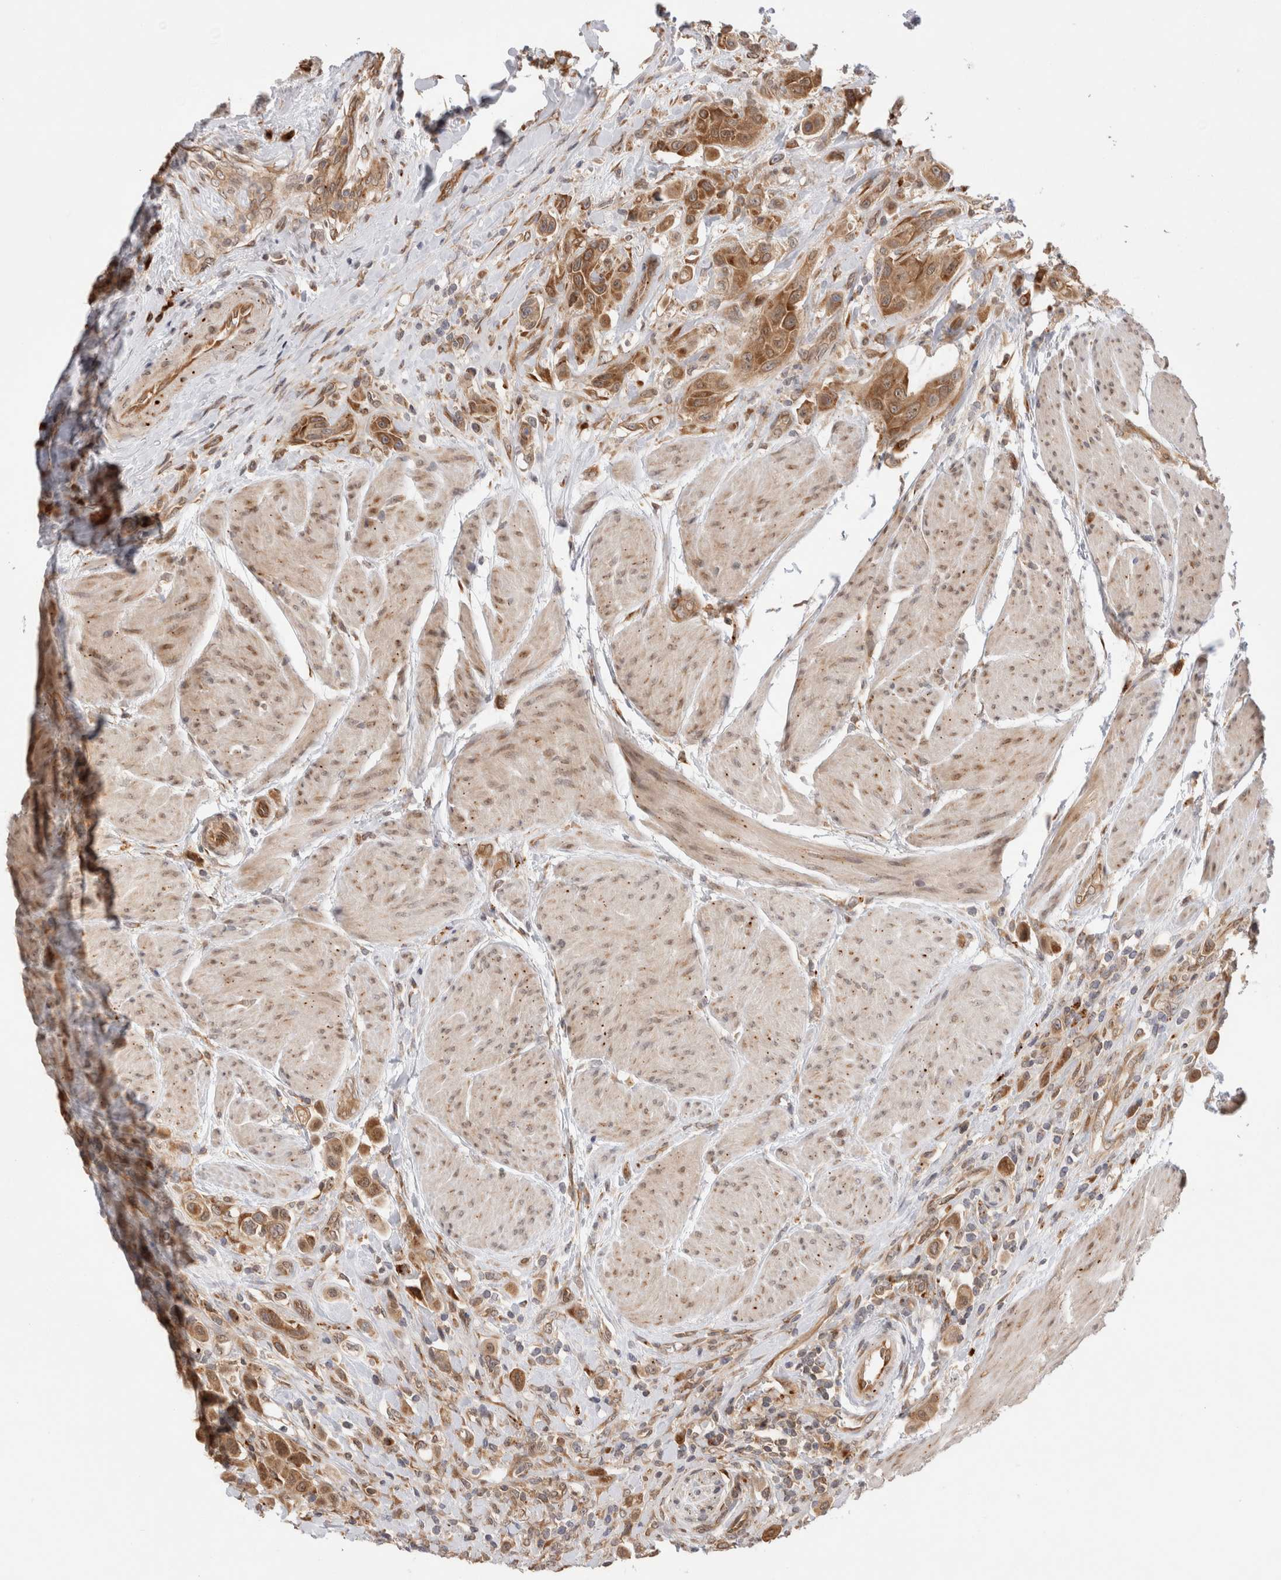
{"staining": {"intensity": "moderate", "quantity": ">75%", "location": "cytoplasmic/membranous"}, "tissue": "urothelial cancer", "cell_type": "Tumor cells", "image_type": "cancer", "snomed": [{"axis": "morphology", "description": "Urothelial carcinoma, High grade"}, {"axis": "topography", "description": "Urinary bladder"}], "caption": "Urothelial cancer stained for a protein (brown) displays moderate cytoplasmic/membranous positive positivity in approximately >75% of tumor cells.", "gene": "ACTL9", "patient": {"sex": "male", "age": 50}}